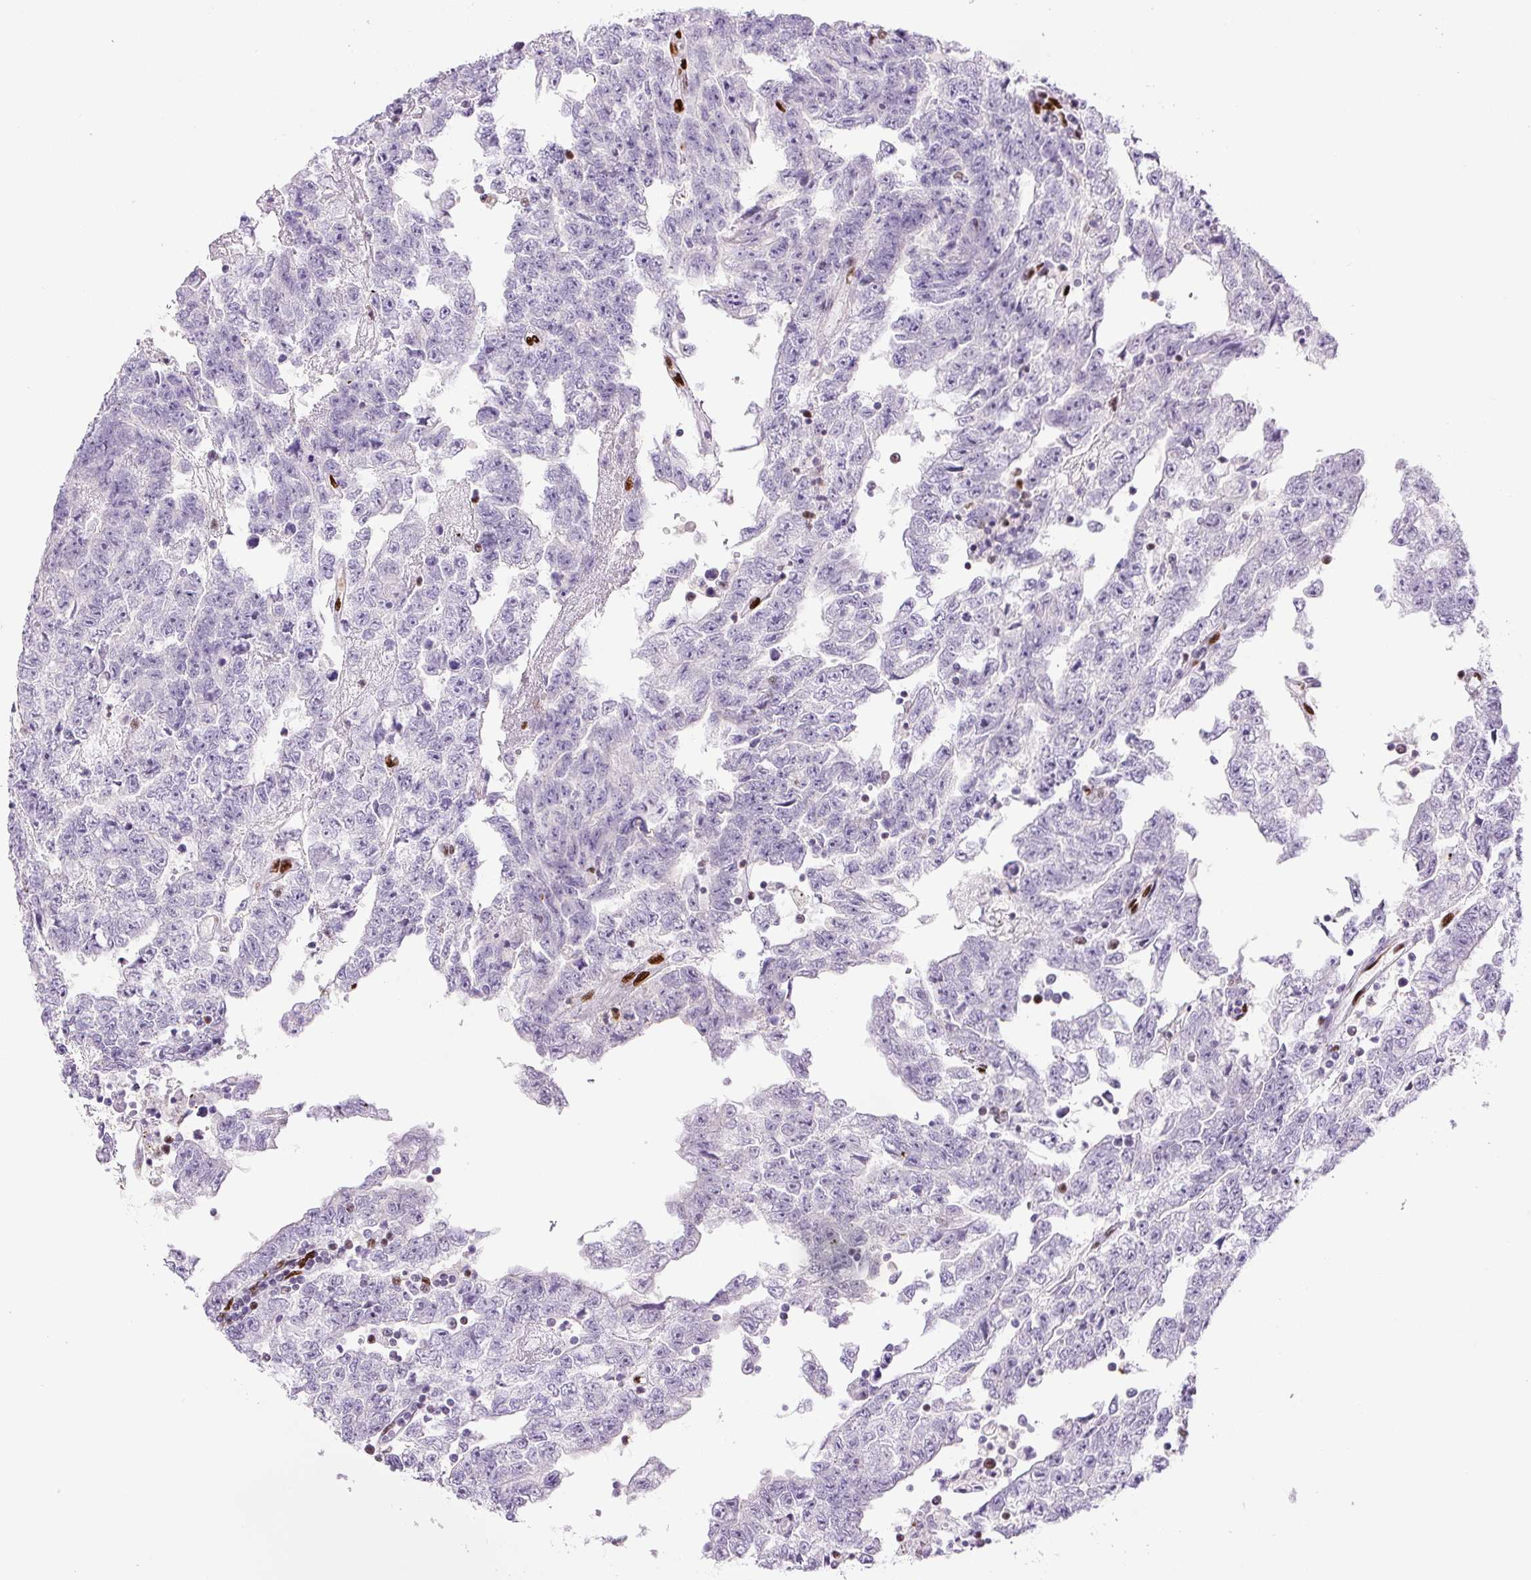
{"staining": {"intensity": "negative", "quantity": "none", "location": "none"}, "tissue": "testis cancer", "cell_type": "Tumor cells", "image_type": "cancer", "snomed": [{"axis": "morphology", "description": "Carcinoma, Embryonal, NOS"}, {"axis": "topography", "description": "Testis"}], "caption": "Embryonal carcinoma (testis) was stained to show a protein in brown. There is no significant positivity in tumor cells.", "gene": "ZEB1", "patient": {"sex": "male", "age": 25}}